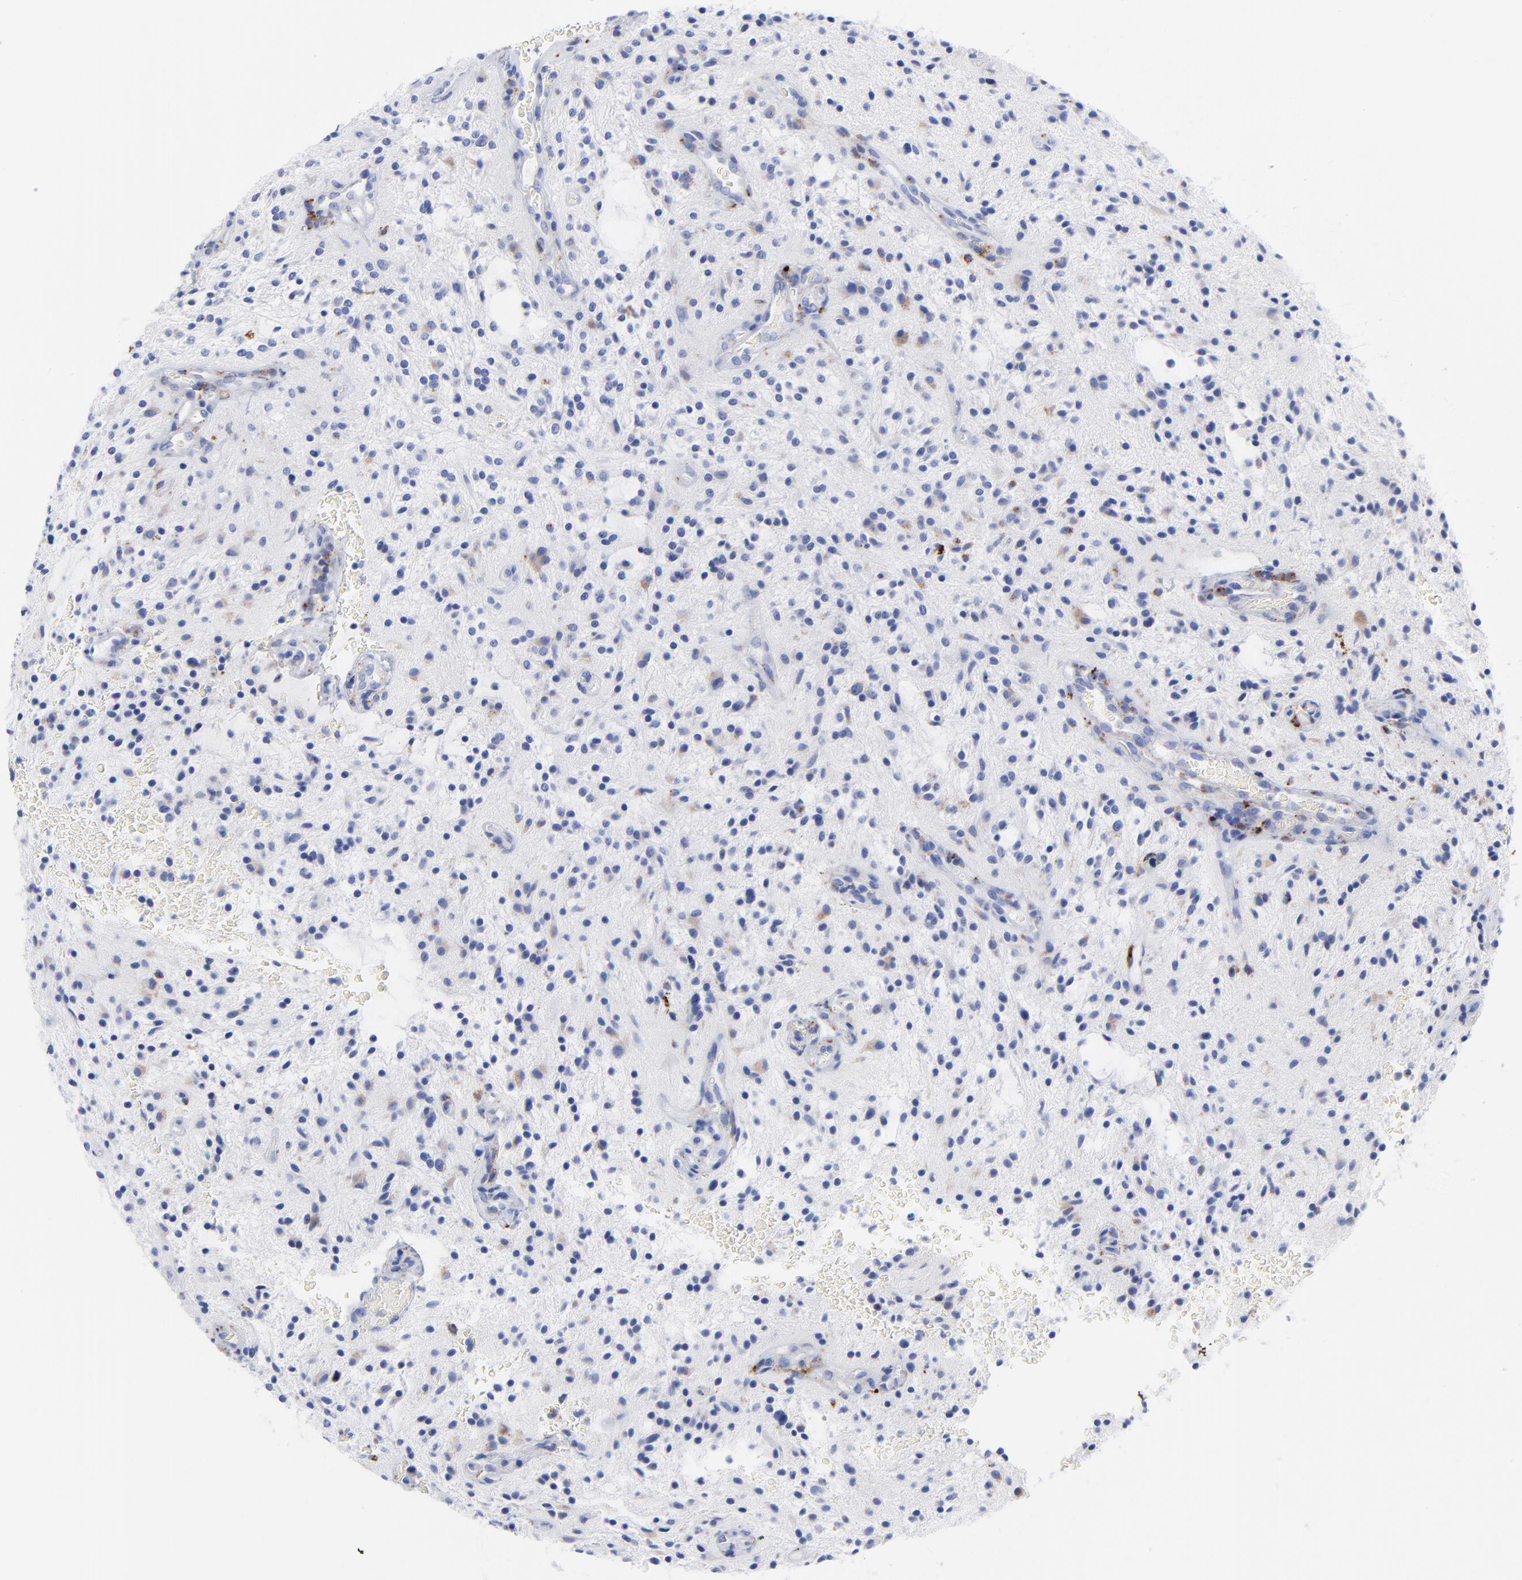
{"staining": {"intensity": "weak", "quantity": "<25%", "location": "cytoplasmic/membranous"}, "tissue": "glioma", "cell_type": "Tumor cells", "image_type": "cancer", "snomed": [{"axis": "morphology", "description": "Glioma, malignant, NOS"}, {"axis": "topography", "description": "Cerebellum"}], "caption": "Glioma was stained to show a protein in brown. There is no significant expression in tumor cells.", "gene": "CPVL", "patient": {"sex": "female", "age": 10}}